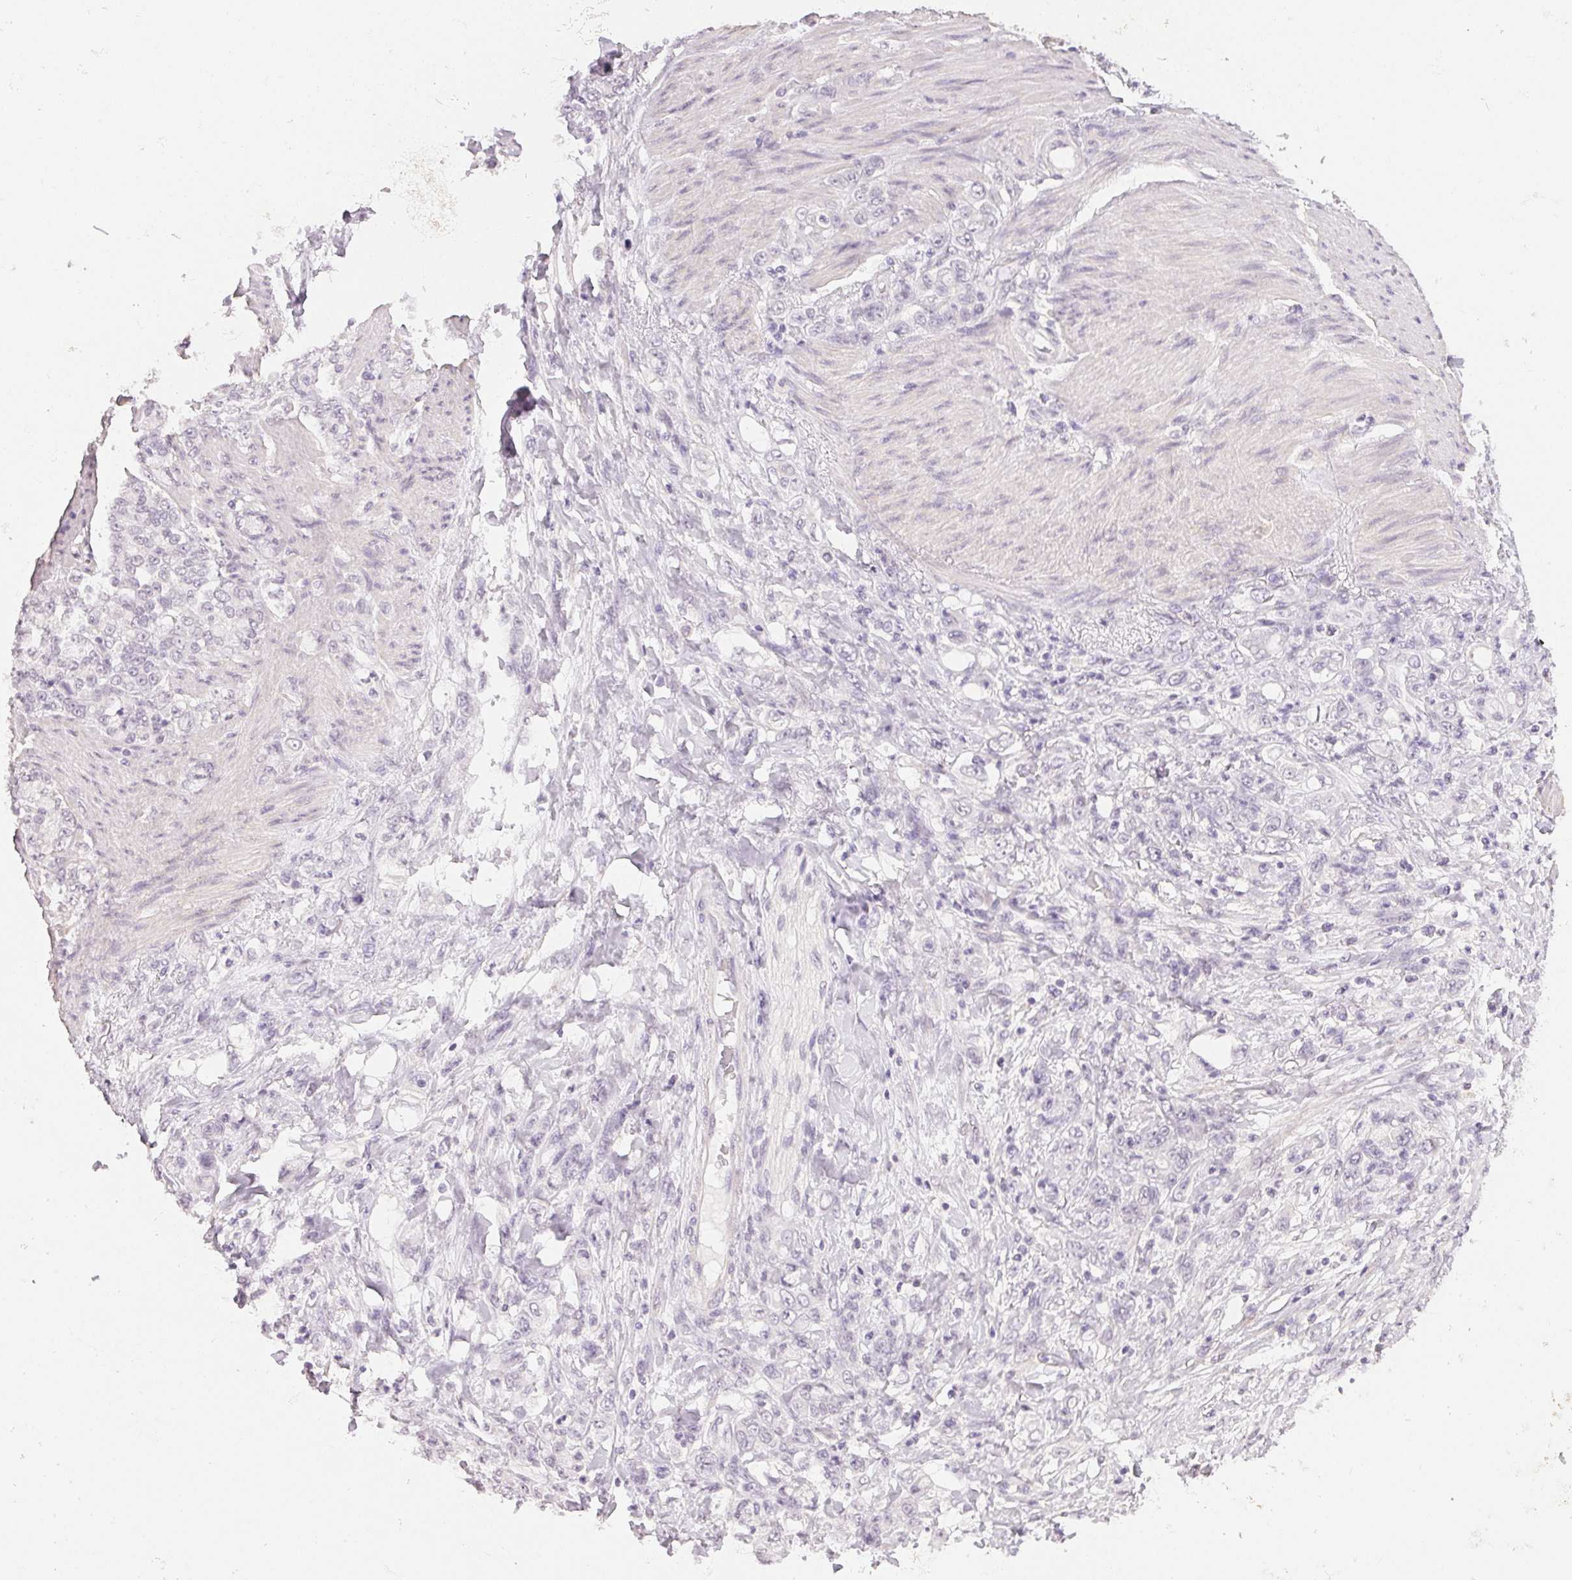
{"staining": {"intensity": "negative", "quantity": "none", "location": "none"}, "tissue": "stomach cancer", "cell_type": "Tumor cells", "image_type": "cancer", "snomed": [{"axis": "morphology", "description": "Adenocarcinoma, NOS"}, {"axis": "topography", "description": "Stomach"}], "caption": "Immunohistochemistry (IHC) image of neoplastic tissue: human stomach adenocarcinoma stained with DAB shows no significant protein expression in tumor cells.", "gene": "TMEM174", "patient": {"sex": "female", "age": 79}}